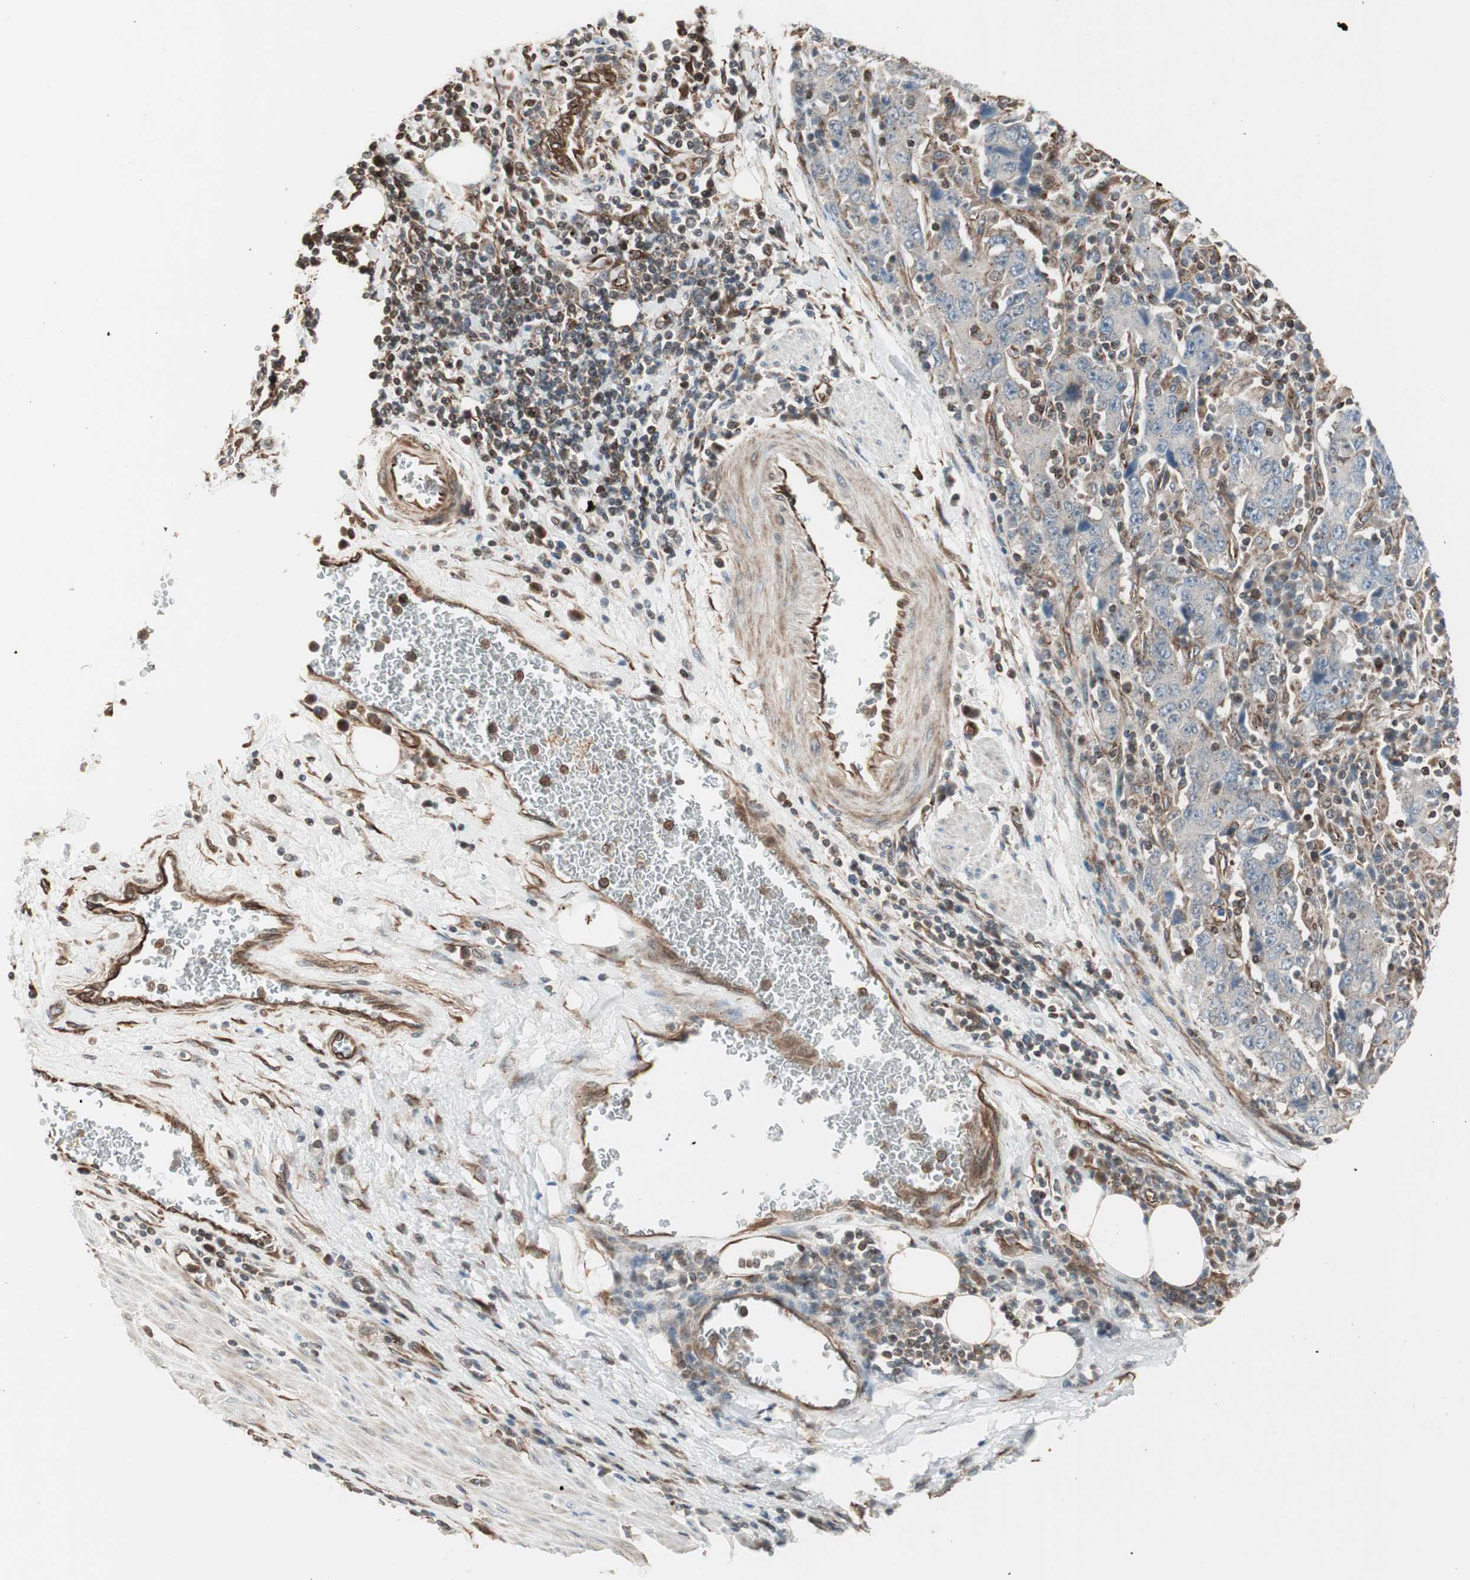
{"staining": {"intensity": "weak", "quantity": ">75%", "location": "cytoplasmic/membranous"}, "tissue": "stomach cancer", "cell_type": "Tumor cells", "image_type": "cancer", "snomed": [{"axis": "morphology", "description": "Normal tissue, NOS"}, {"axis": "morphology", "description": "Adenocarcinoma, NOS"}, {"axis": "topography", "description": "Stomach, upper"}, {"axis": "topography", "description": "Stomach"}], "caption": "Stomach adenocarcinoma stained for a protein (brown) reveals weak cytoplasmic/membranous positive staining in about >75% of tumor cells.", "gene": "MAD2L2", "patient": {"sex": "male", "age": 59}}